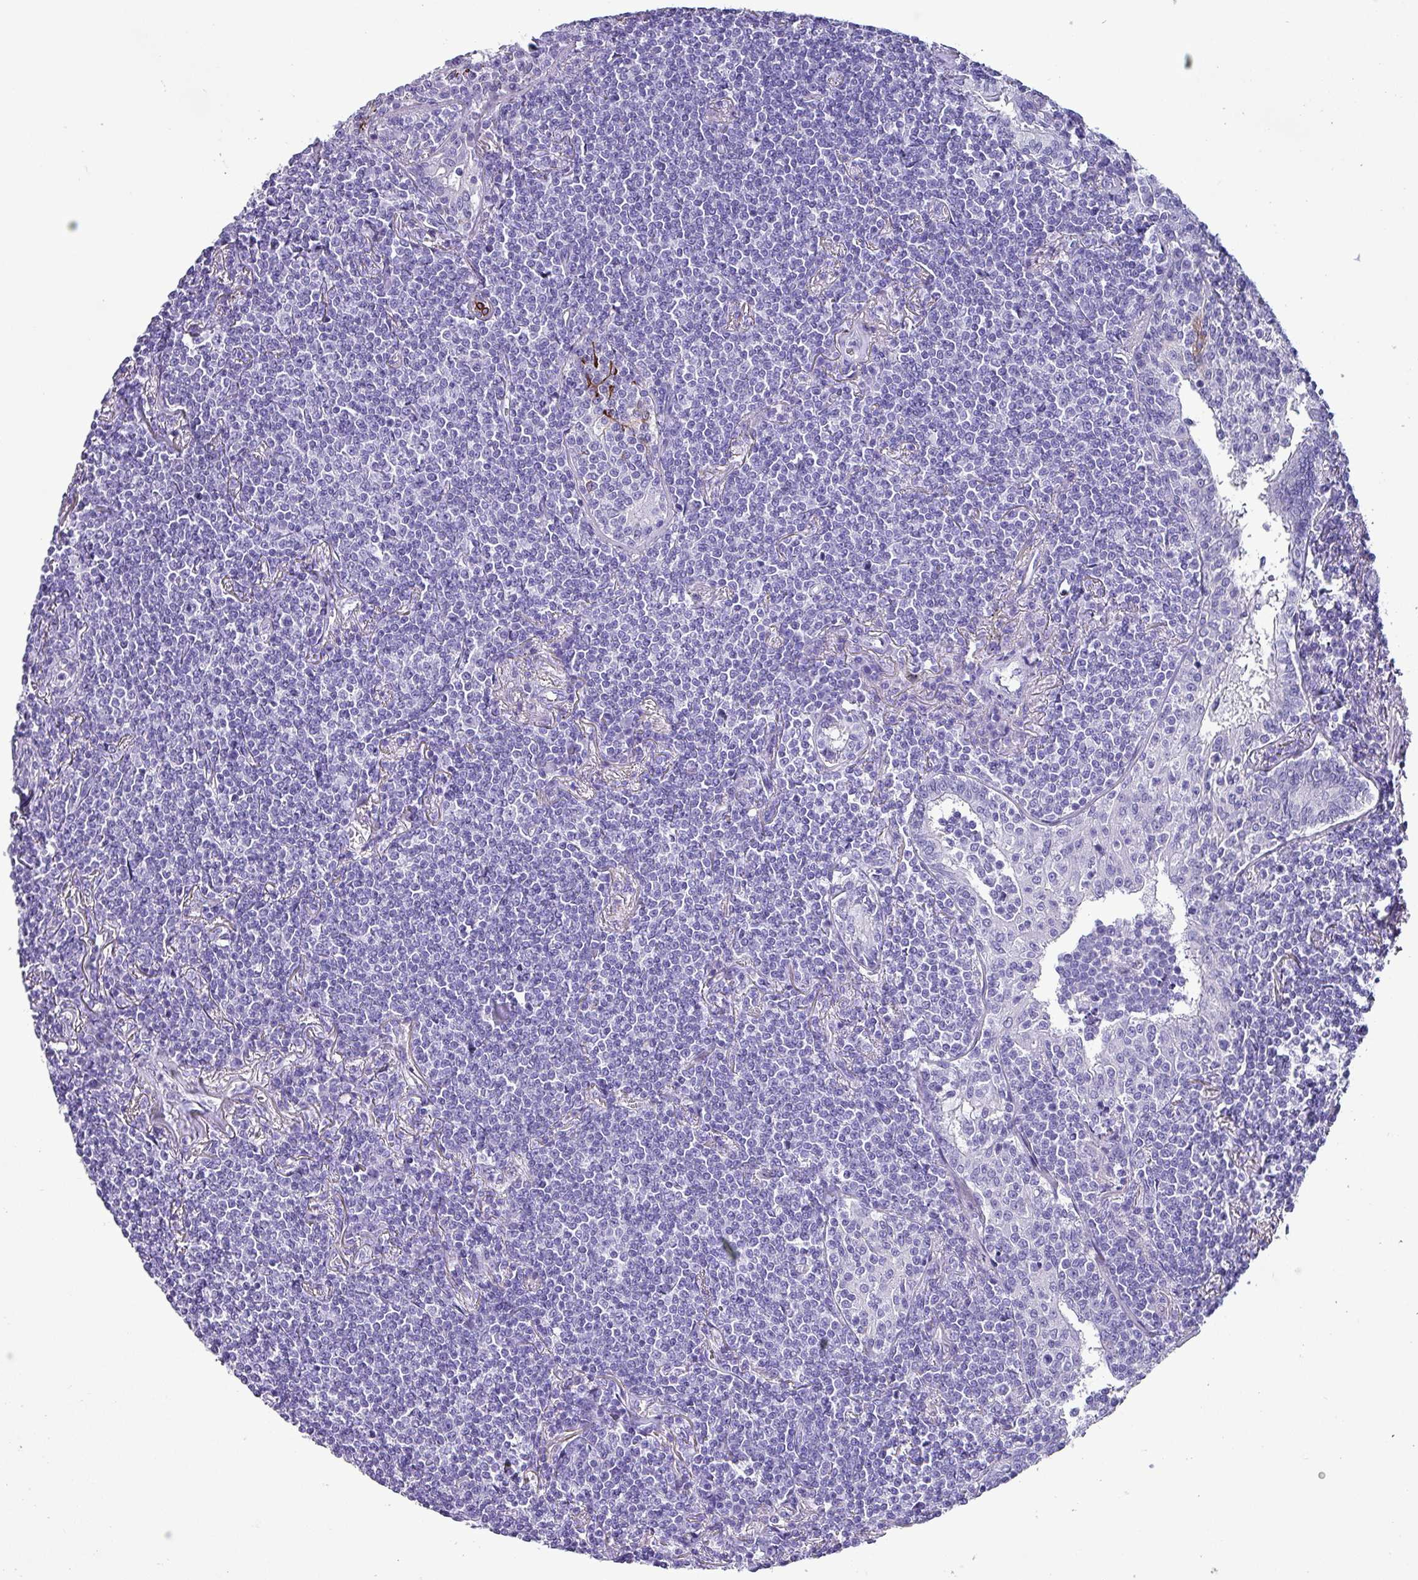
{"staining": {"intensity": "negative", "quantity": "none", "location": "none"}, "tissue": "lymphoma", "cell_type": "Tumor cells", "image_type": "cancer", "snomed": [{"axis": "morphology", "description": "Malignant lymphoma, non-Hodgkin's type, Low grade"}, {"axis": "topography", "description": "Lung"}], "caption": "Immunohistochemistry (IHC) of human lymphoma shows no staining in tumor cells.", "gene": "KRT6C", "patient": {"sex": "female", "age": 71}}